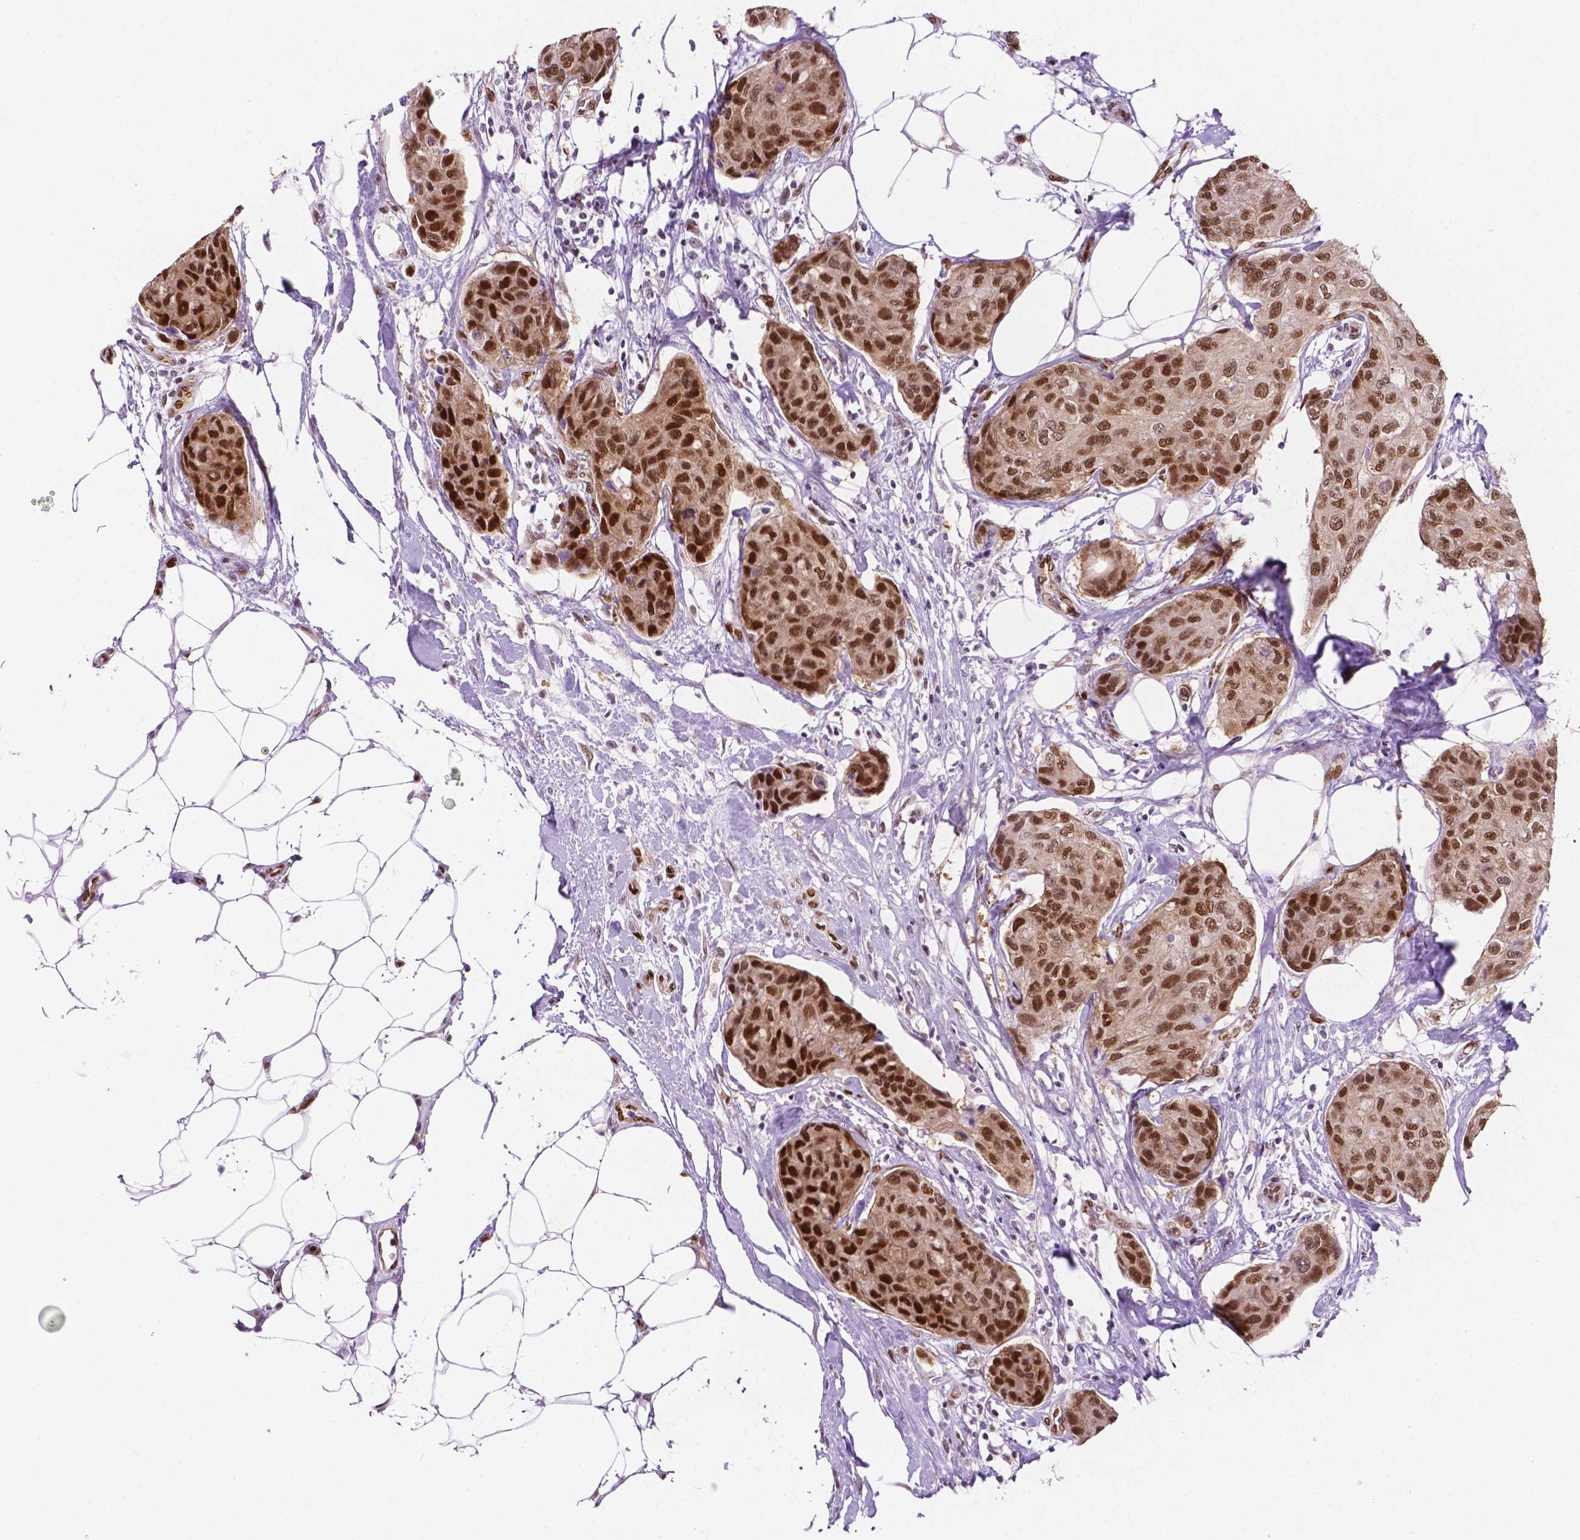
{"staining": {"intensity": "moderate", "quantity": ">75%", "location": "nuclear"}, "tissue": "breast cancer", "cell_type": "Tumor cells", "image_type": "cancer", "snomed": [{"axis": "morphology", "description": "Duct carcinoma"}, {"axis": "topography", "description": "Breast"}], "caption": "The immunohistochemical stain labels moderate nuclear positivity in tumor cells of breast cancer tissue.", "gene": "ERF", "patient": {"sex": "female", "age": 80}}